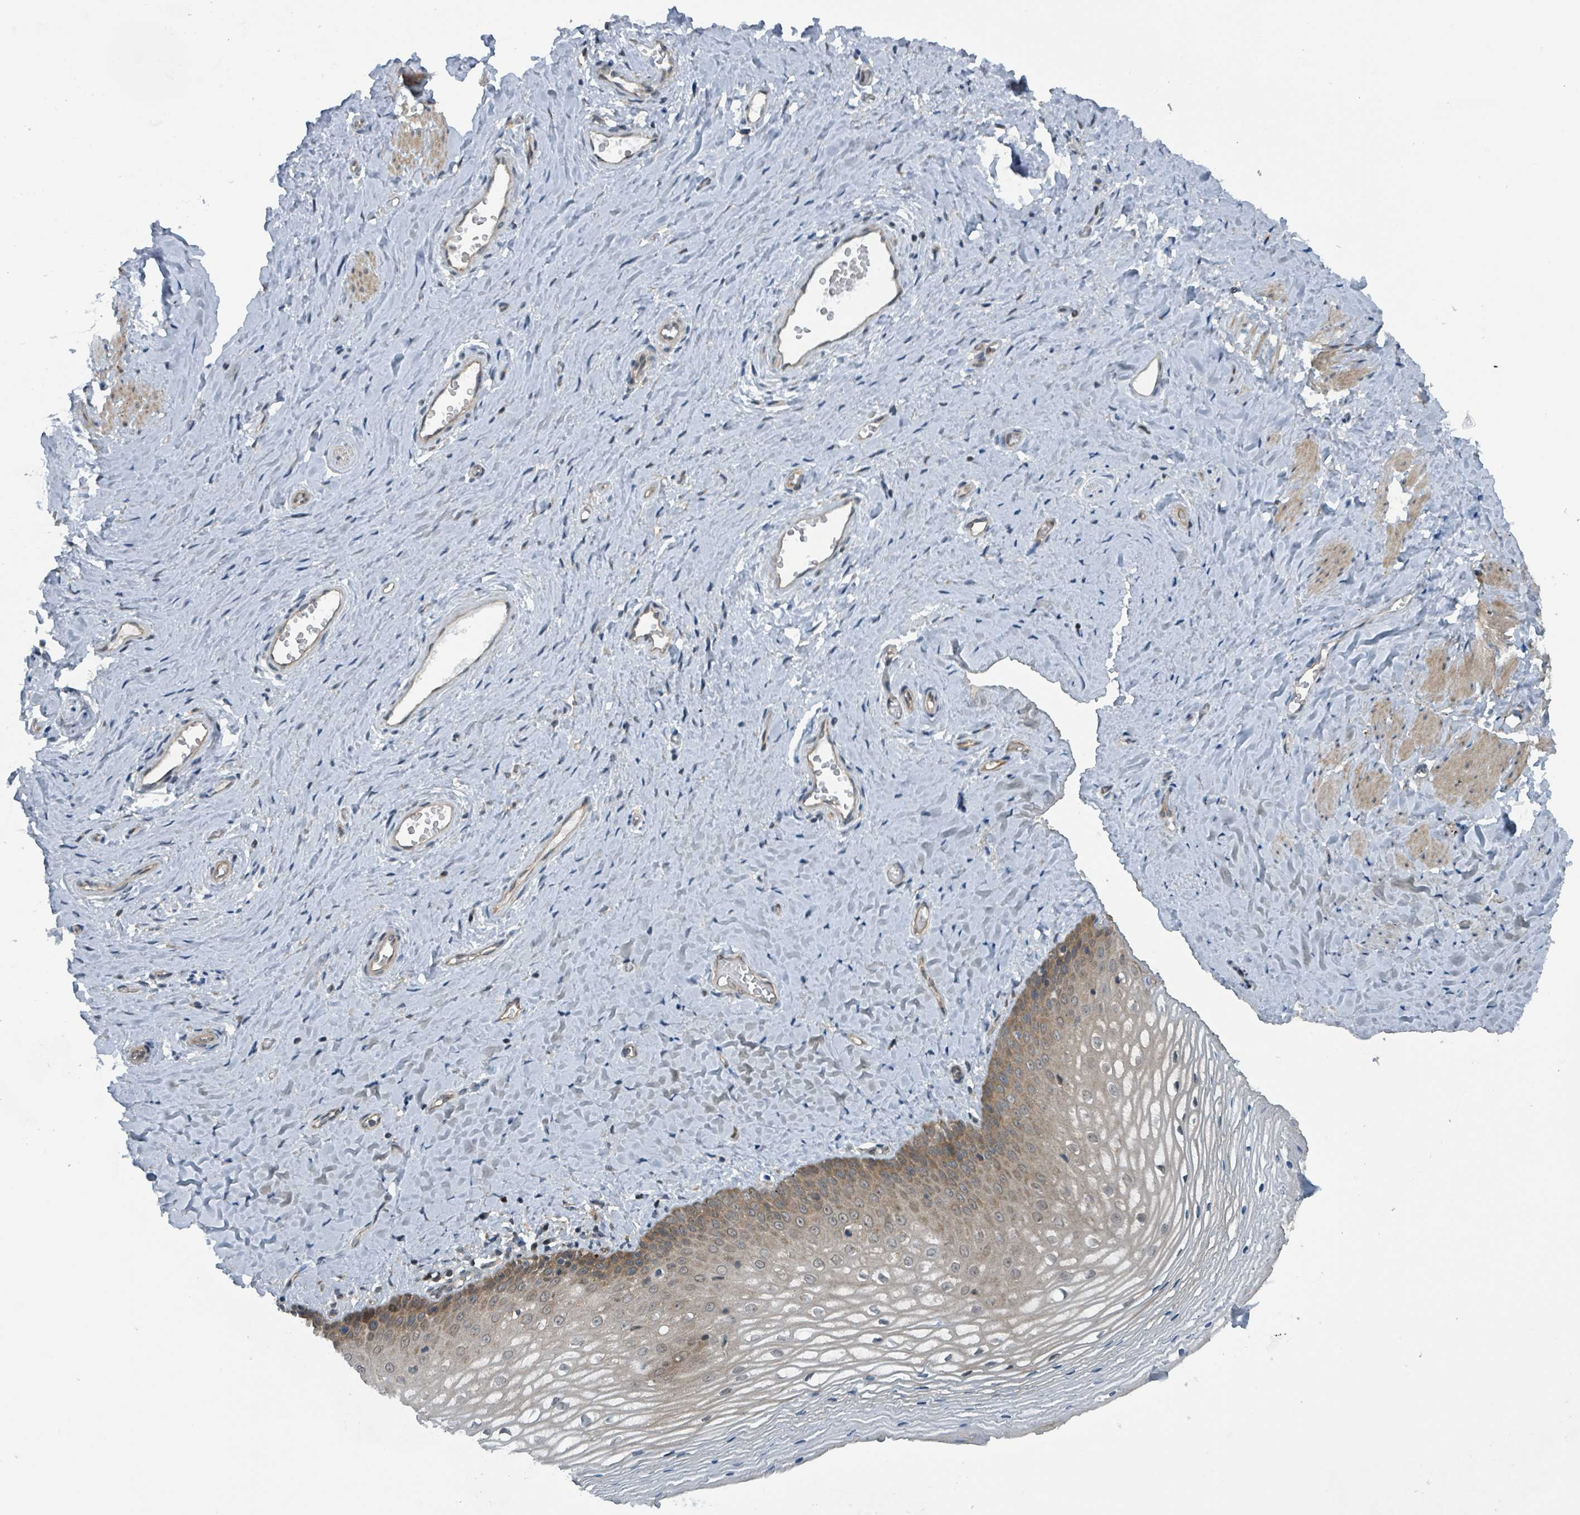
{"staining": {"intensity": "moderate", "quantity": "25%-75%", "location": "cytoplasmic/membranous,nuclear"}, "tissue": "vagina", "cell_type": "Squamous epithelial cells", "image_type": "normal", "snomed": [{"axis": "morphology", "description": "Normal tissue, NOS"}, {"axis": "topography", "description": "Vagina"}], "caption": "An immunohistochemistry (IHC) image of benign tissue is shown. Protein staining in brown shows moderate cytoplasmic/membranous,nuclear positivity in vagina within squamous epithelial cells. Ihc stains the protein of interest in brown and the nuclei are stained blue.", "gene": "GOLGA7B", "patient": {"sex": "female", "age": 65}}